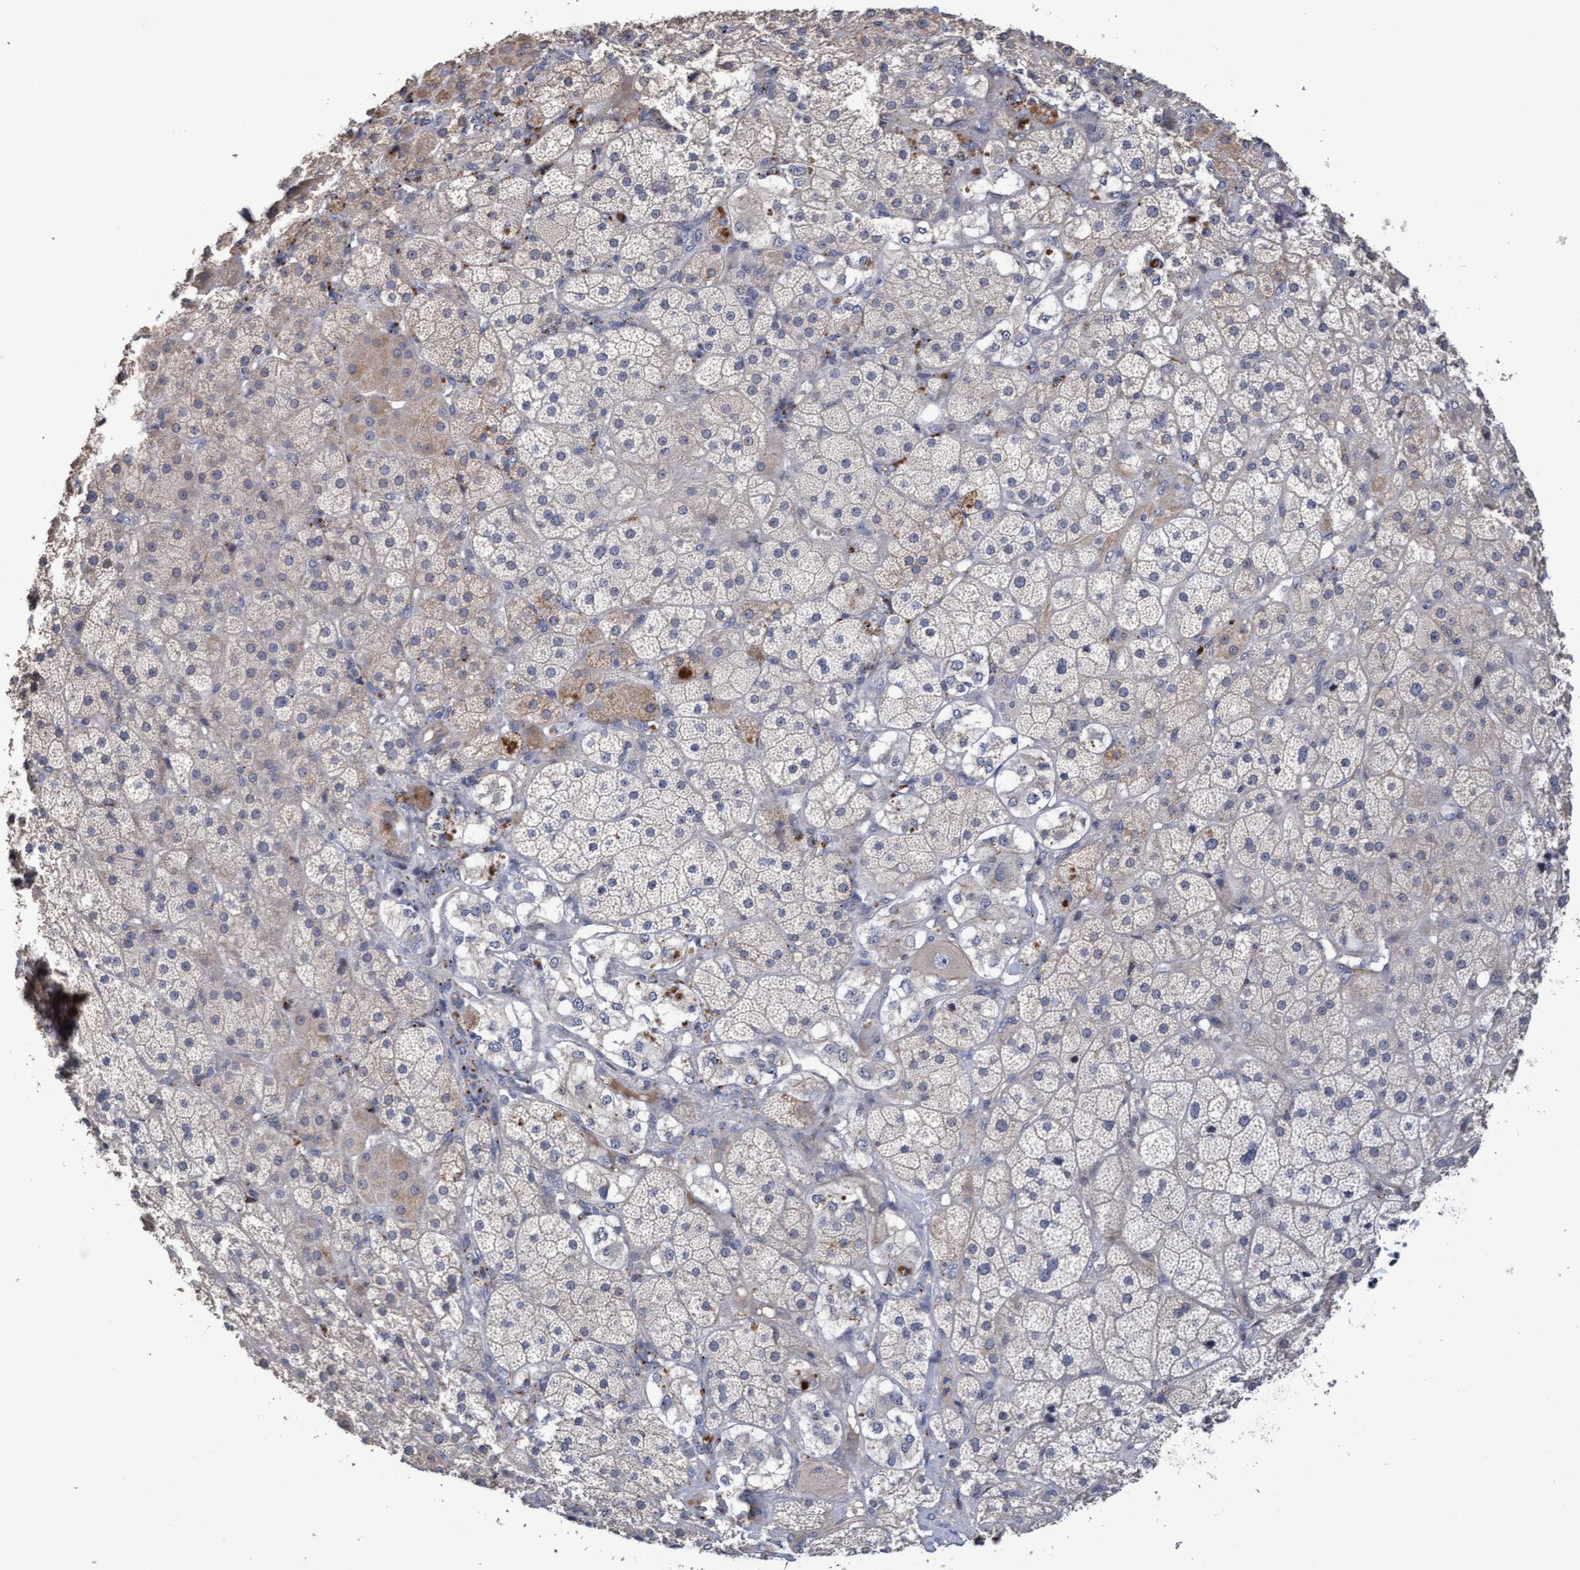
{"staining": {"intensity": "weak", "quantity": "<25%", "location": "cytoplasmic/membranous"}, "tissue": "adrenal gland", "cell_type": "Glandular cells", "image_type": "normal", "snomed": [{"axis": "morphology", "description": "Normal tissue, NOS"}, {"axis": "topography", "description": "Adrenal gland"}], "caption": "A high-resolution histopathology image shows immunohistochemistry staining of normal adrenal gland, which exhibits no significant positivity in glandular cells.", "gene": "KRT24", "patient": {"sex": "male", "age": 57}}